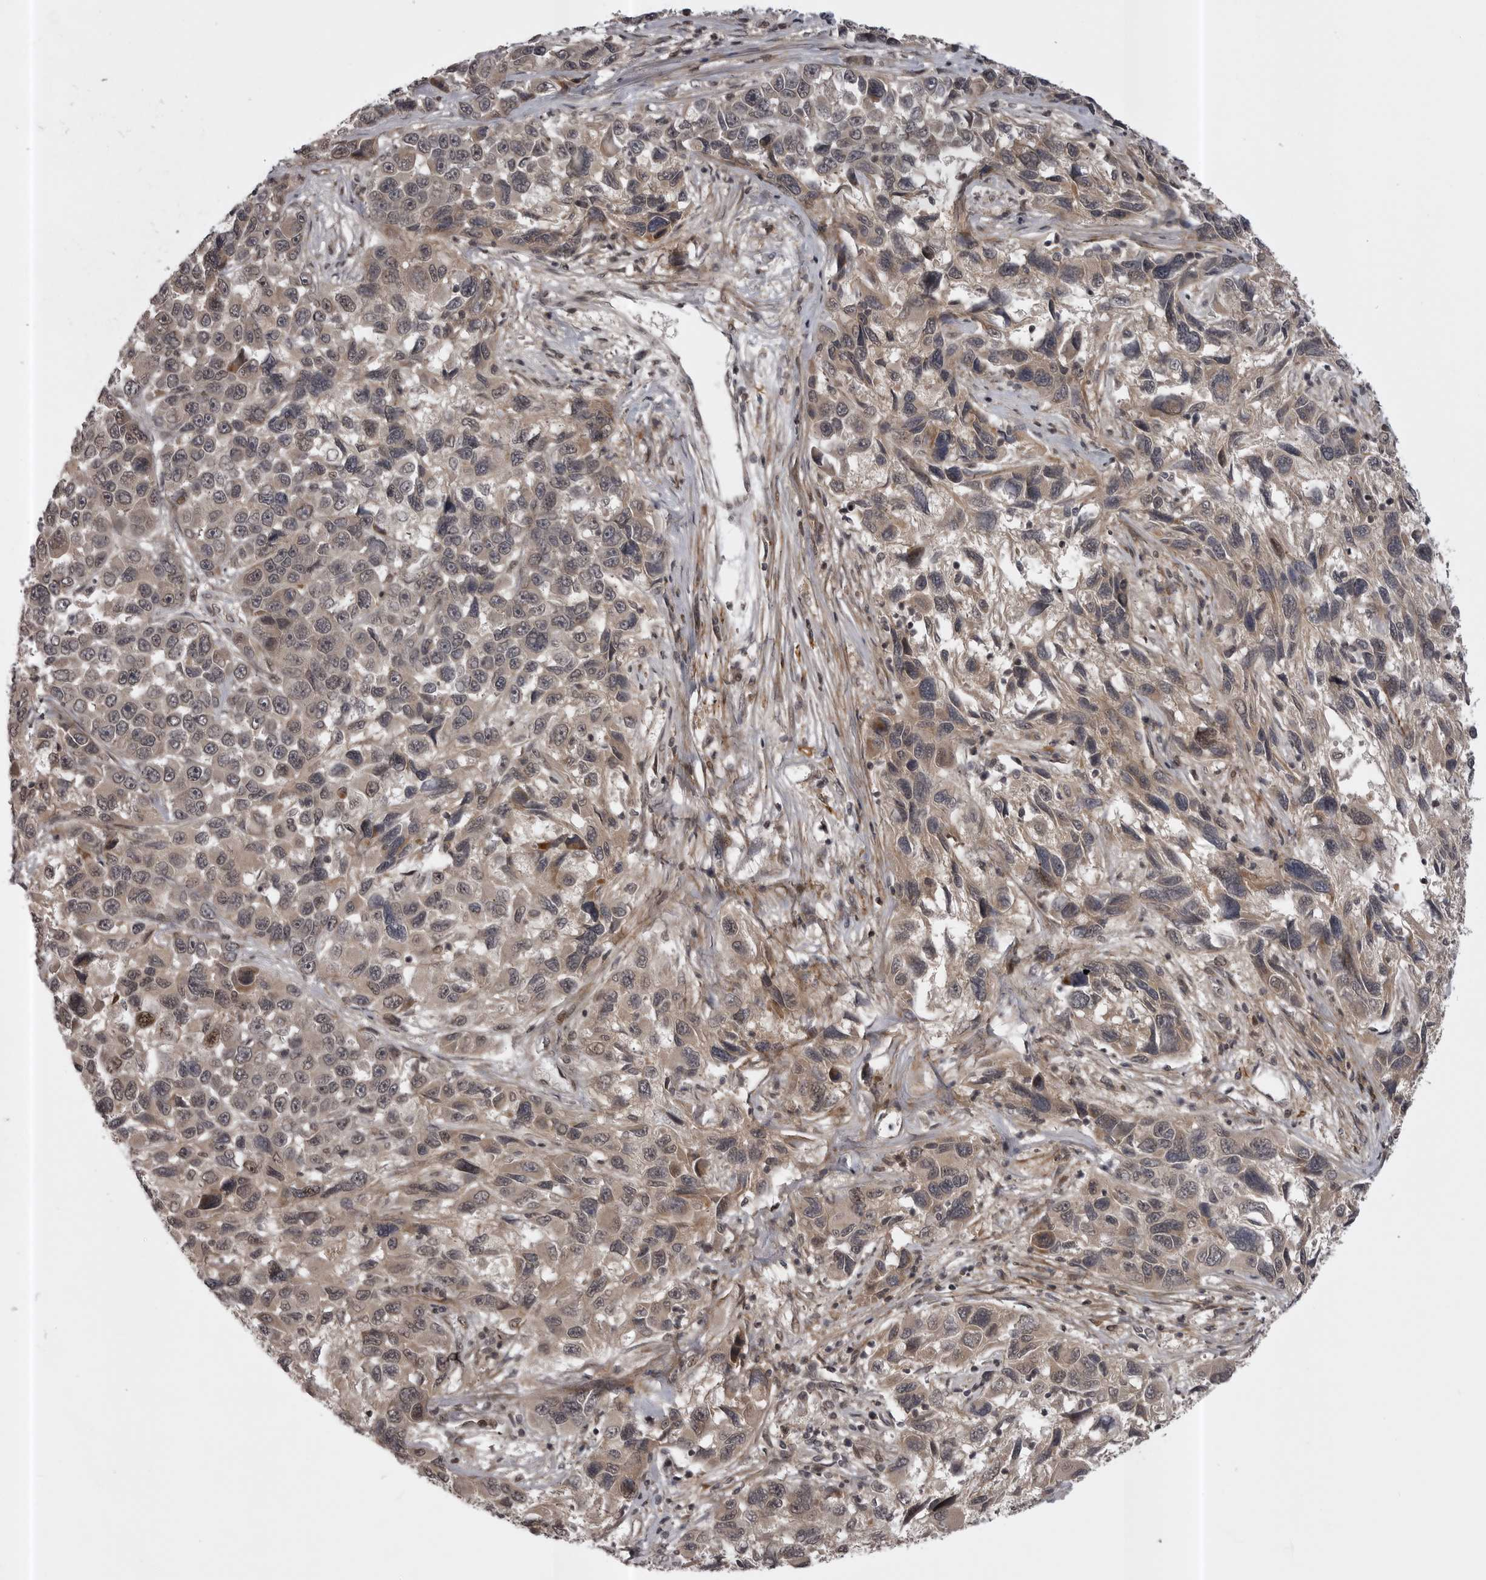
{"staining": {"intensity": "moderate", "quantity": "25%-75%", "location": "cytoplasmic/membranous"}, "tissue": "melanoma", "cell_type": "Tumor cells", "image_type": "cancer", "snomed": [{"axis": "morphology", "description": "Malignant melanoma, NOS"}, {"axis": "topography", "description": "Skin"}], "caption": "The micrograph displays a brown stain indicating the presence of a protein in the cytoplasmic/membranous of tumor cells in malignant melanoma.", "gene": "SNX16", "patient": {"sex": "male", "age": 53}}